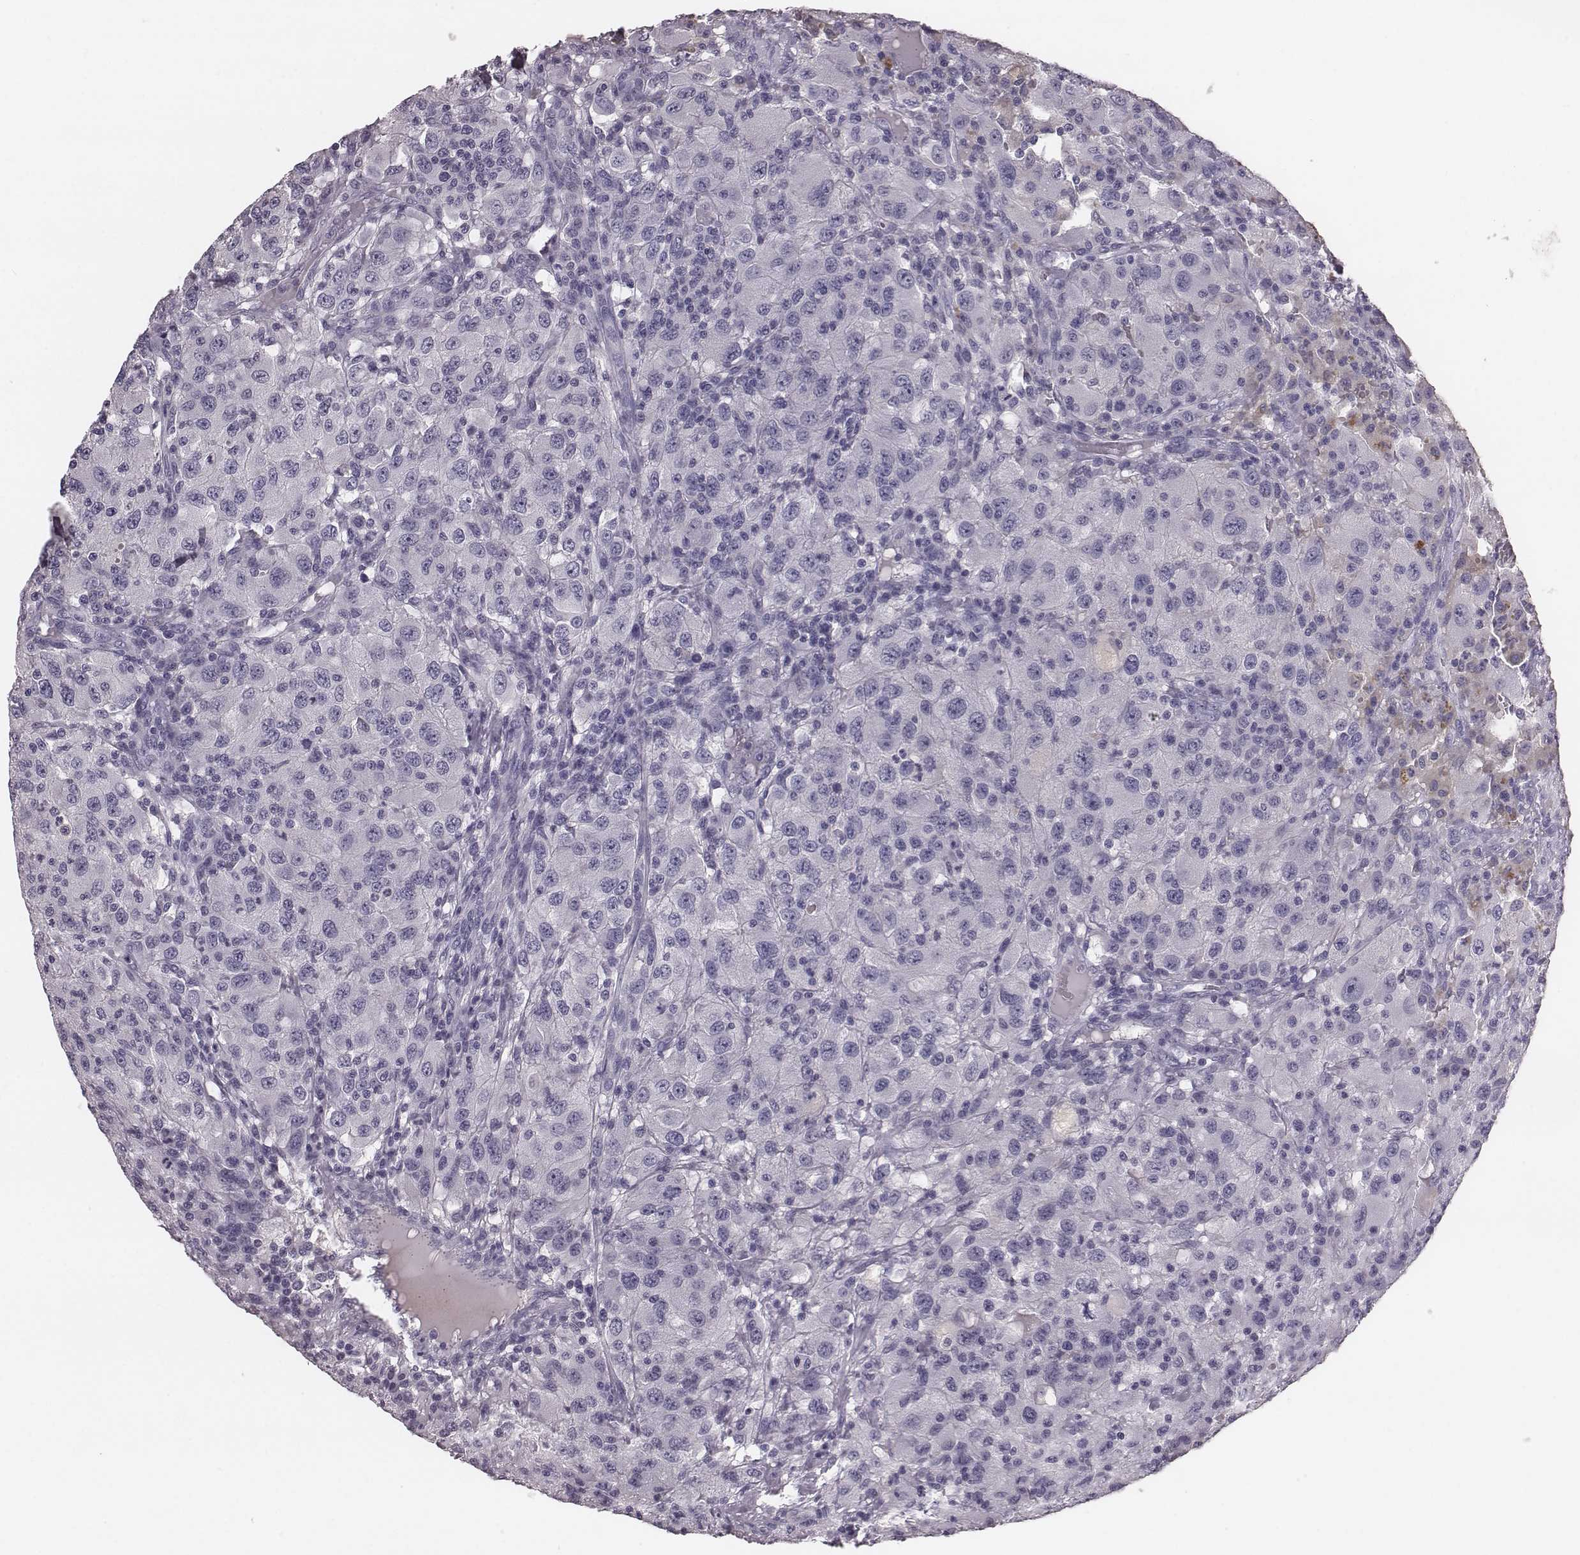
{"staining": {"intensity": "negative", "quantity": "none", "location": "none"}, "tissue": "renal cancer", "cell_type": "Tumor cells", "image_type": "cancer", "snomed": [{"axis": "morphology", "description": "Adenocarcinoma, NOS"}, {"axis": "topography", "description": "Kidney"}], "caption": "Human adenocarcinoma (renal) stained for a protein using immunohistochemistry reveals no expression in tumor cells.", "gene": "SMIM24", "patient": {"sex": "female", "age": 67}}